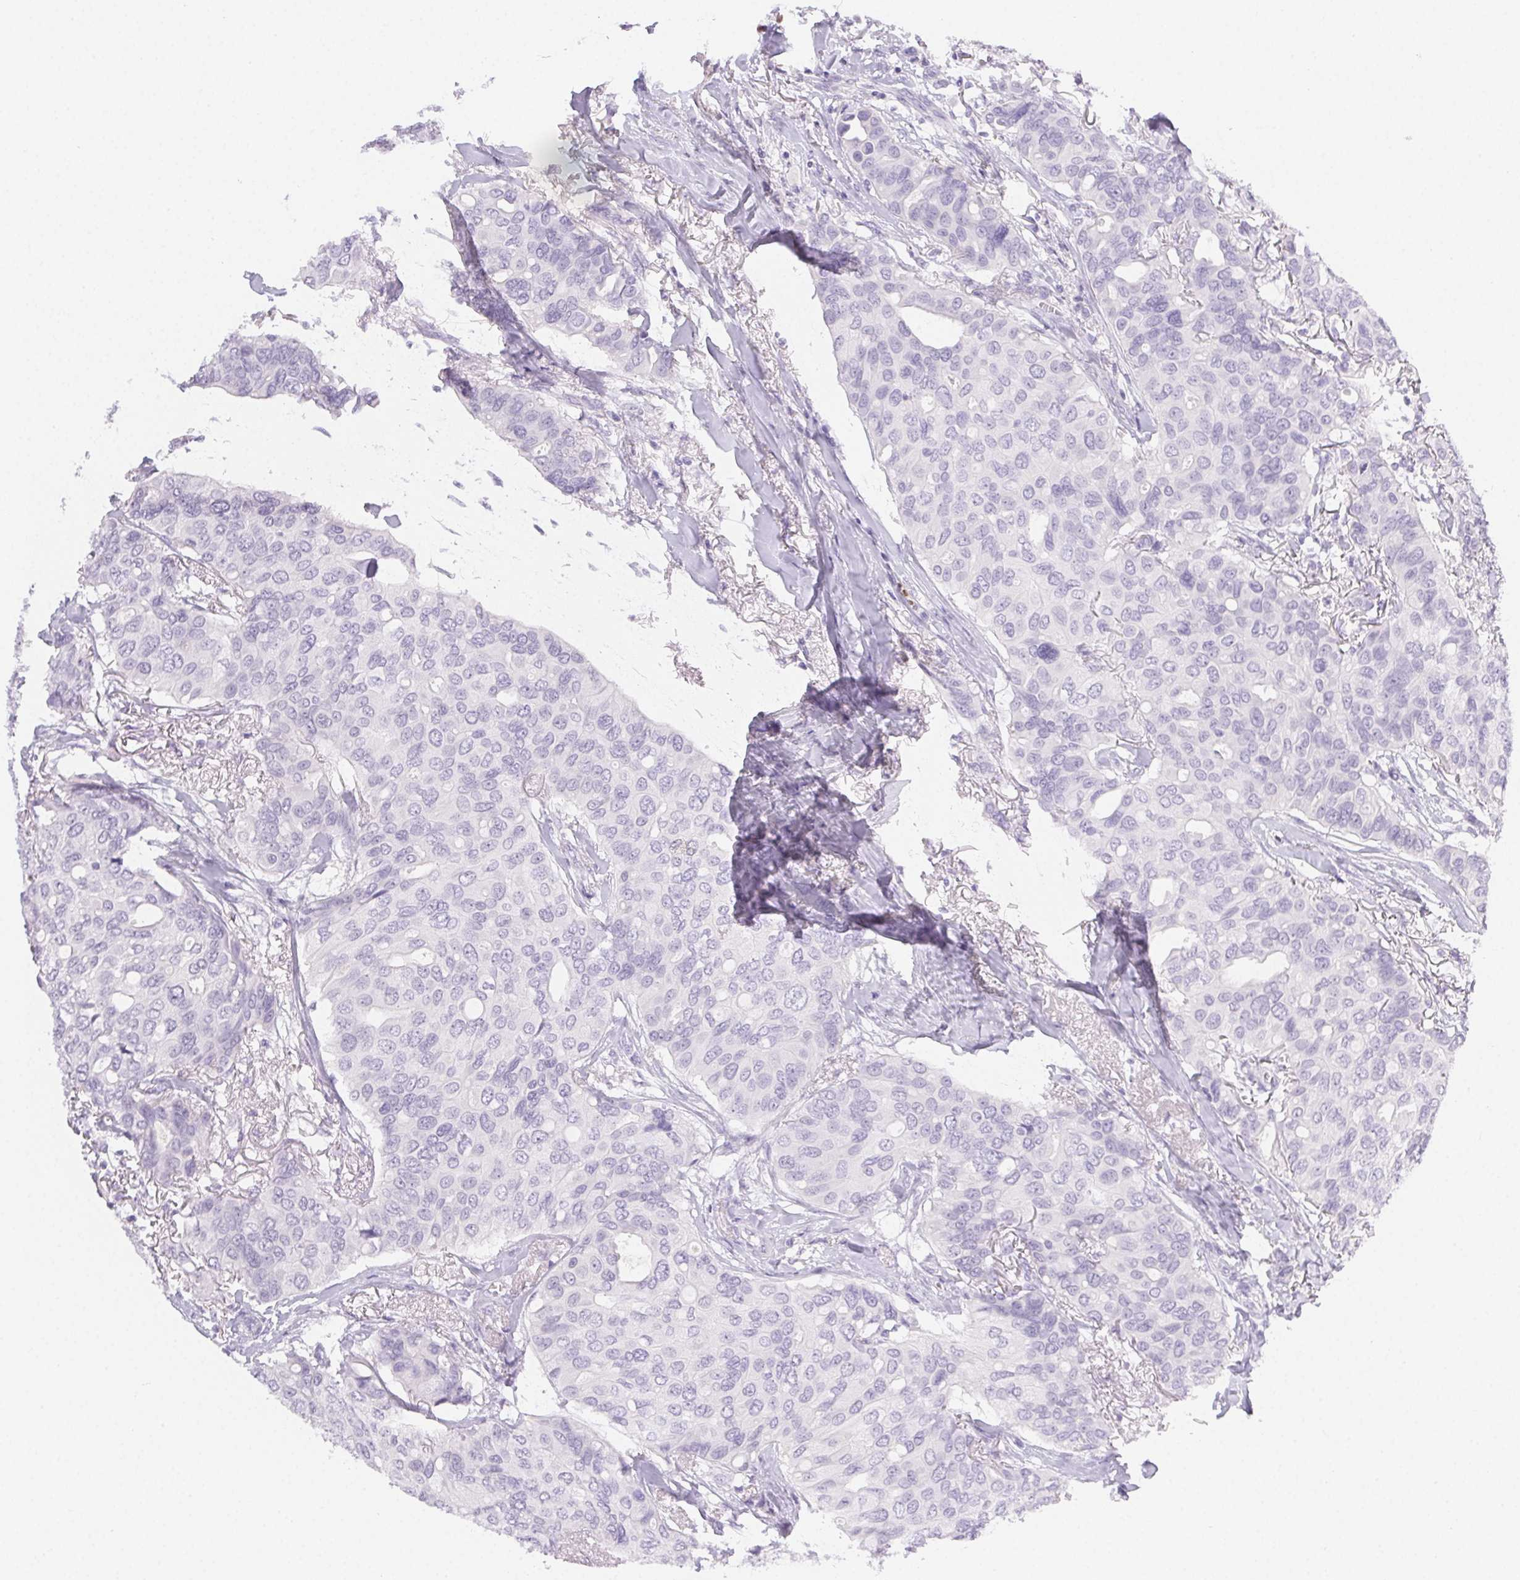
{"staining": {"intensity": "negative", "quantity": "none", "location": "none"}, "tissue": "breast cancer", "cell_type": "Tumor cells", "image_type": "cancer", "snomed": [{"axis": "morphology", "description": "Duct carcinoma"}, {"axis": "topography", "description": "Breast"}], "caption": "This micrograph is of breast cancer stained with immunohistochemistry (IHC) to label a protein in brown with the nuclei are counter-stained blue. There is no staining in tumor cells.", "gene": "PADI4", "patient": {"sex": "female", "age": 54}}